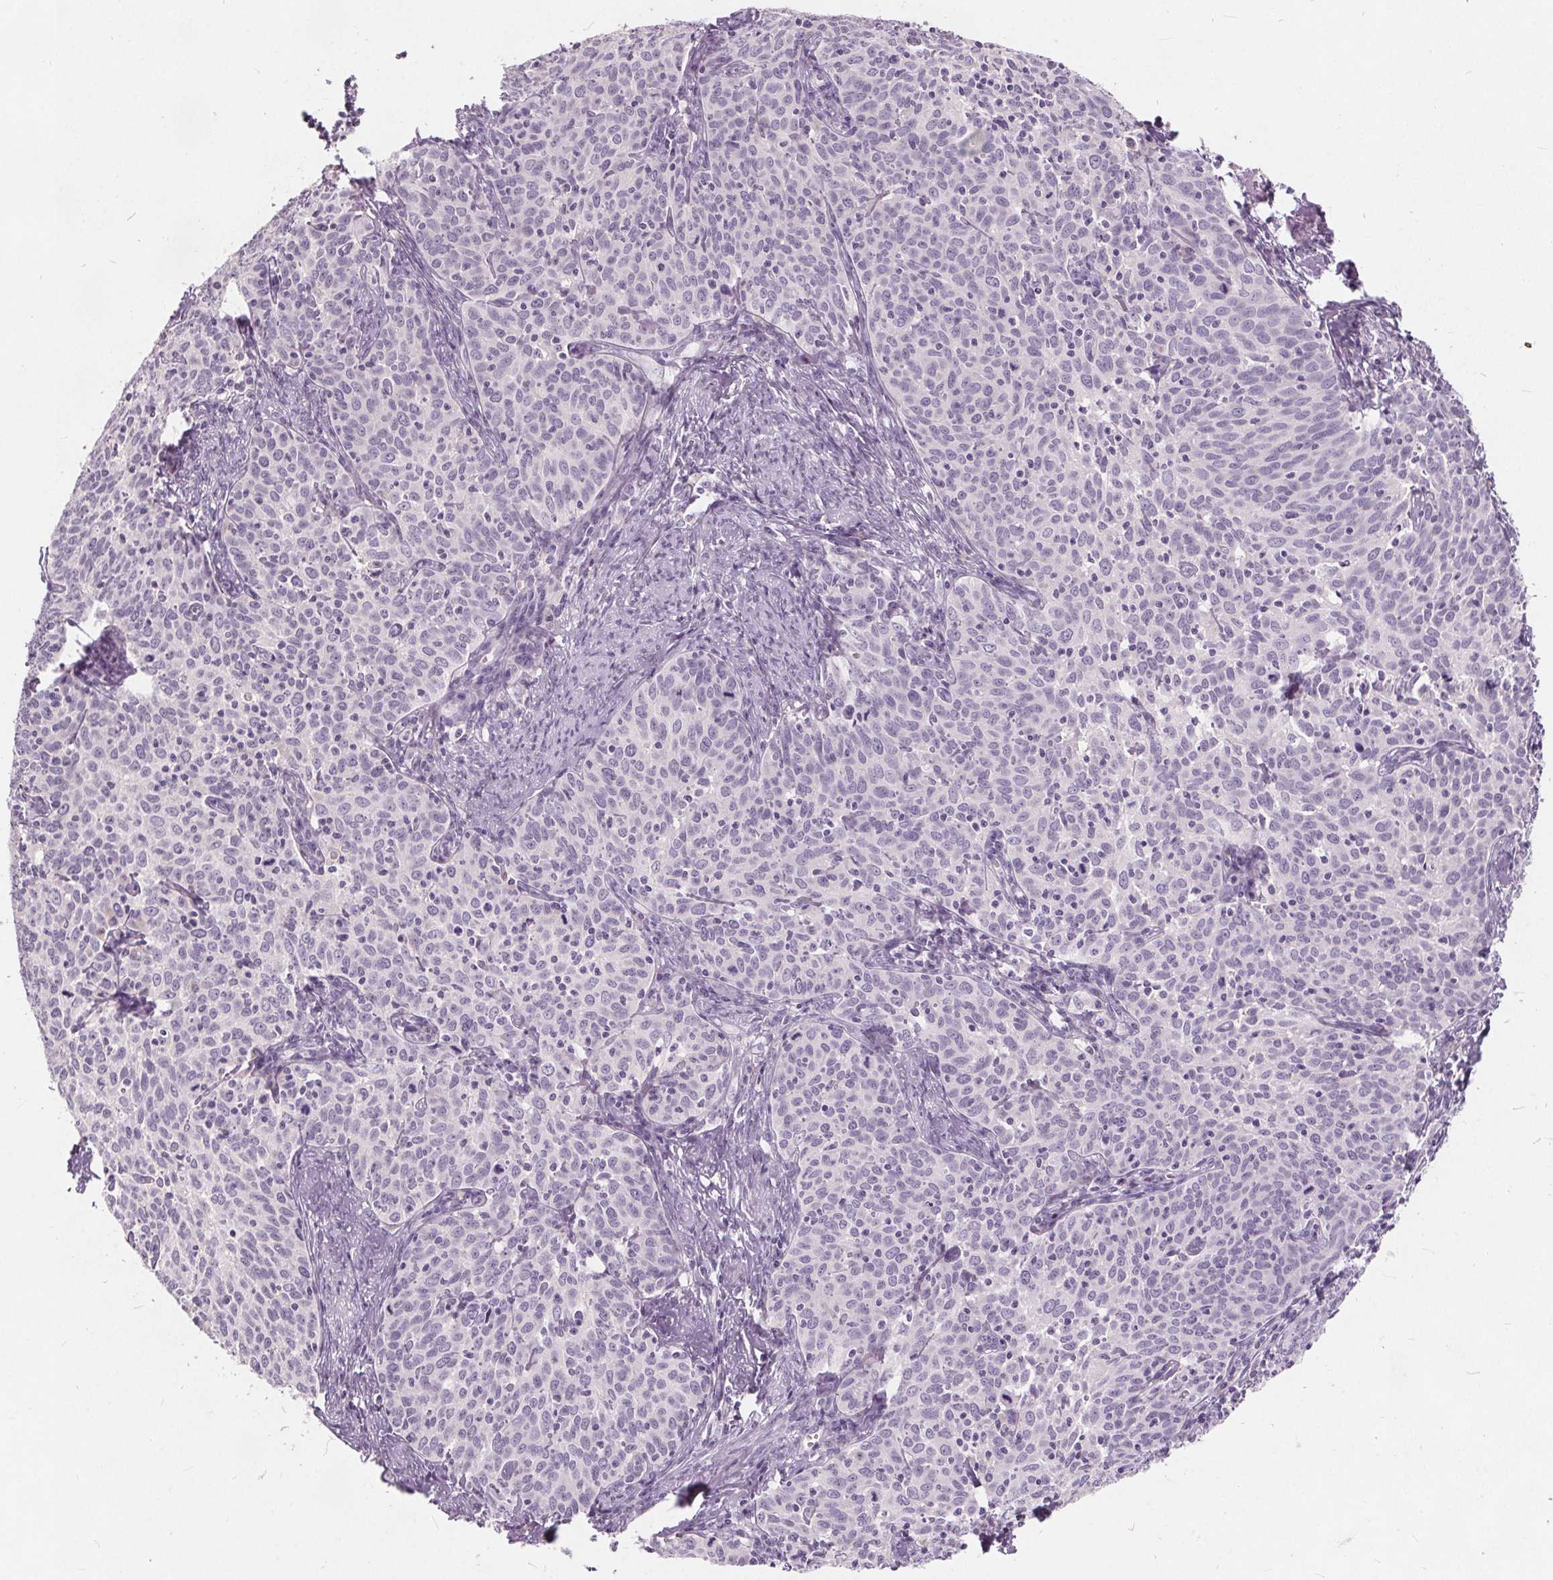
{"staining": {"intensity": "negative", "quantity": "none", "location": "none"}, "tissue": "cervical cancer", "cell_type": "Tumor cells", "image_type": "cancer", "snomed": [{"axis": "morphology", "description": "Squamous cell carcinoma, NOS"}, {"axis": "topography", "description": "Cervix"}], "caption": "High power microscopy image of an immunohistochemistry histopathology image of cervical squamous cell carcinoma, revealing no significant positivity in tumor cells.", "gene": "PLA2G2E", "patient": {"sex": "female", "age": 62}}